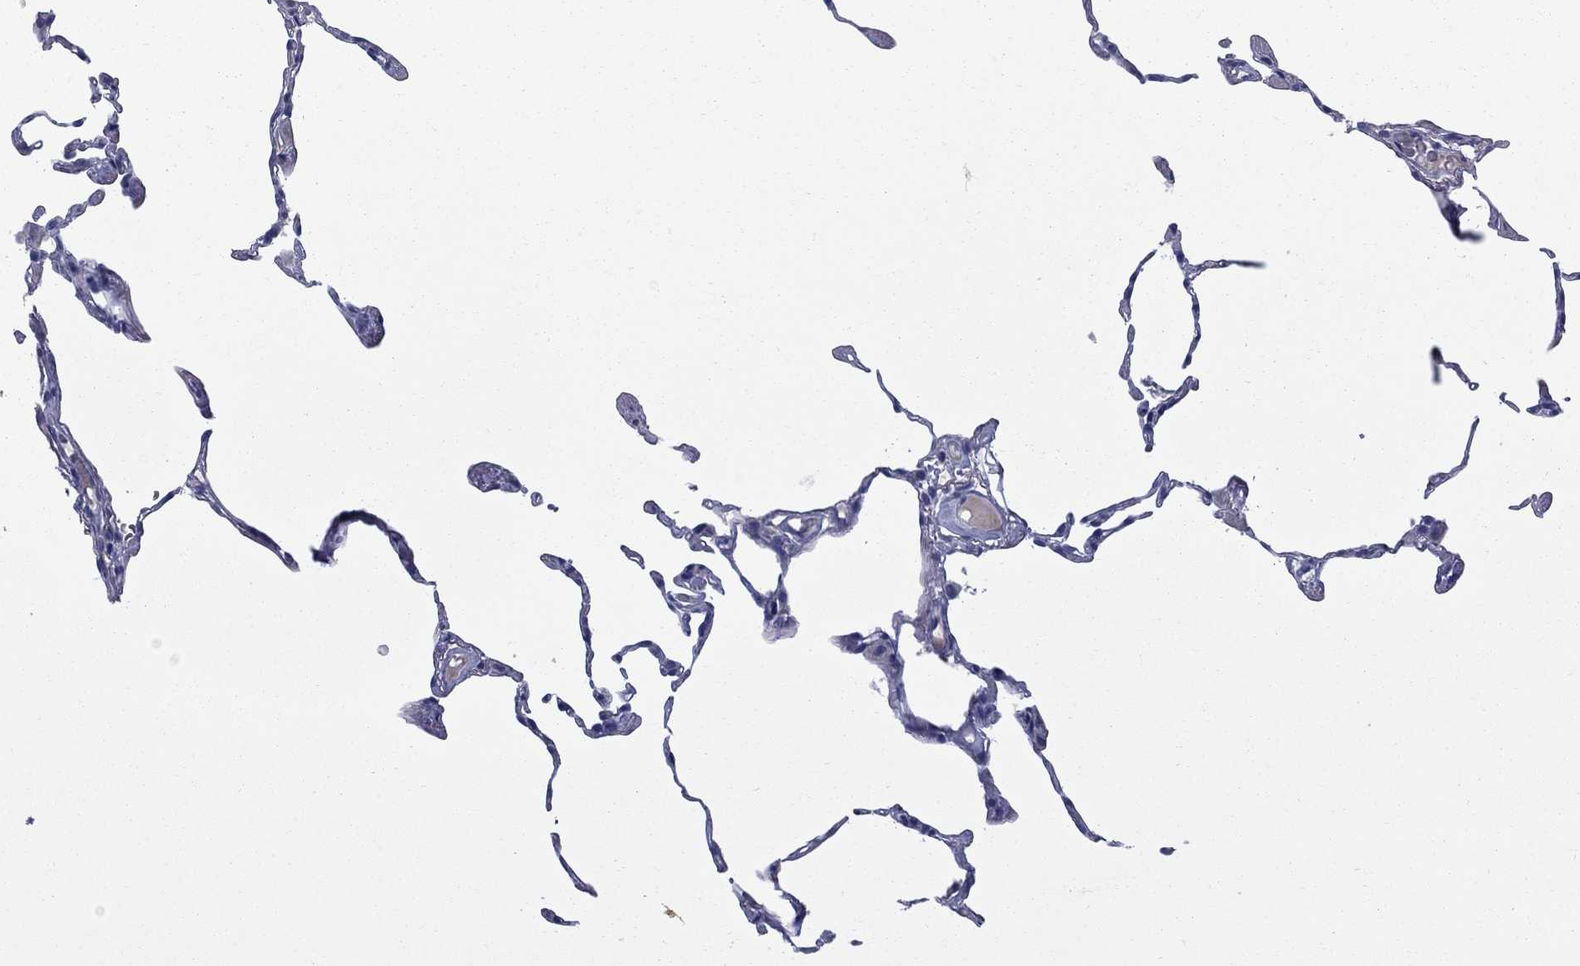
{"staining": {"intensity": "negative", "quantity": "none", "location": "none"}, "tissue": "lung", "cell_type": "Alveolar cells", "image_type": "normal", "snomed": [{"axis": "morphology", "description": "Normal tissue, NOS"}, {"axis": "topography", "description": "Lung"}], "caption": "Protein analysis of unremarkable lung reveals no significant expression in alveolar cells.", "gene": "FRK", "patient": {"sex": "female", "age": 57}}